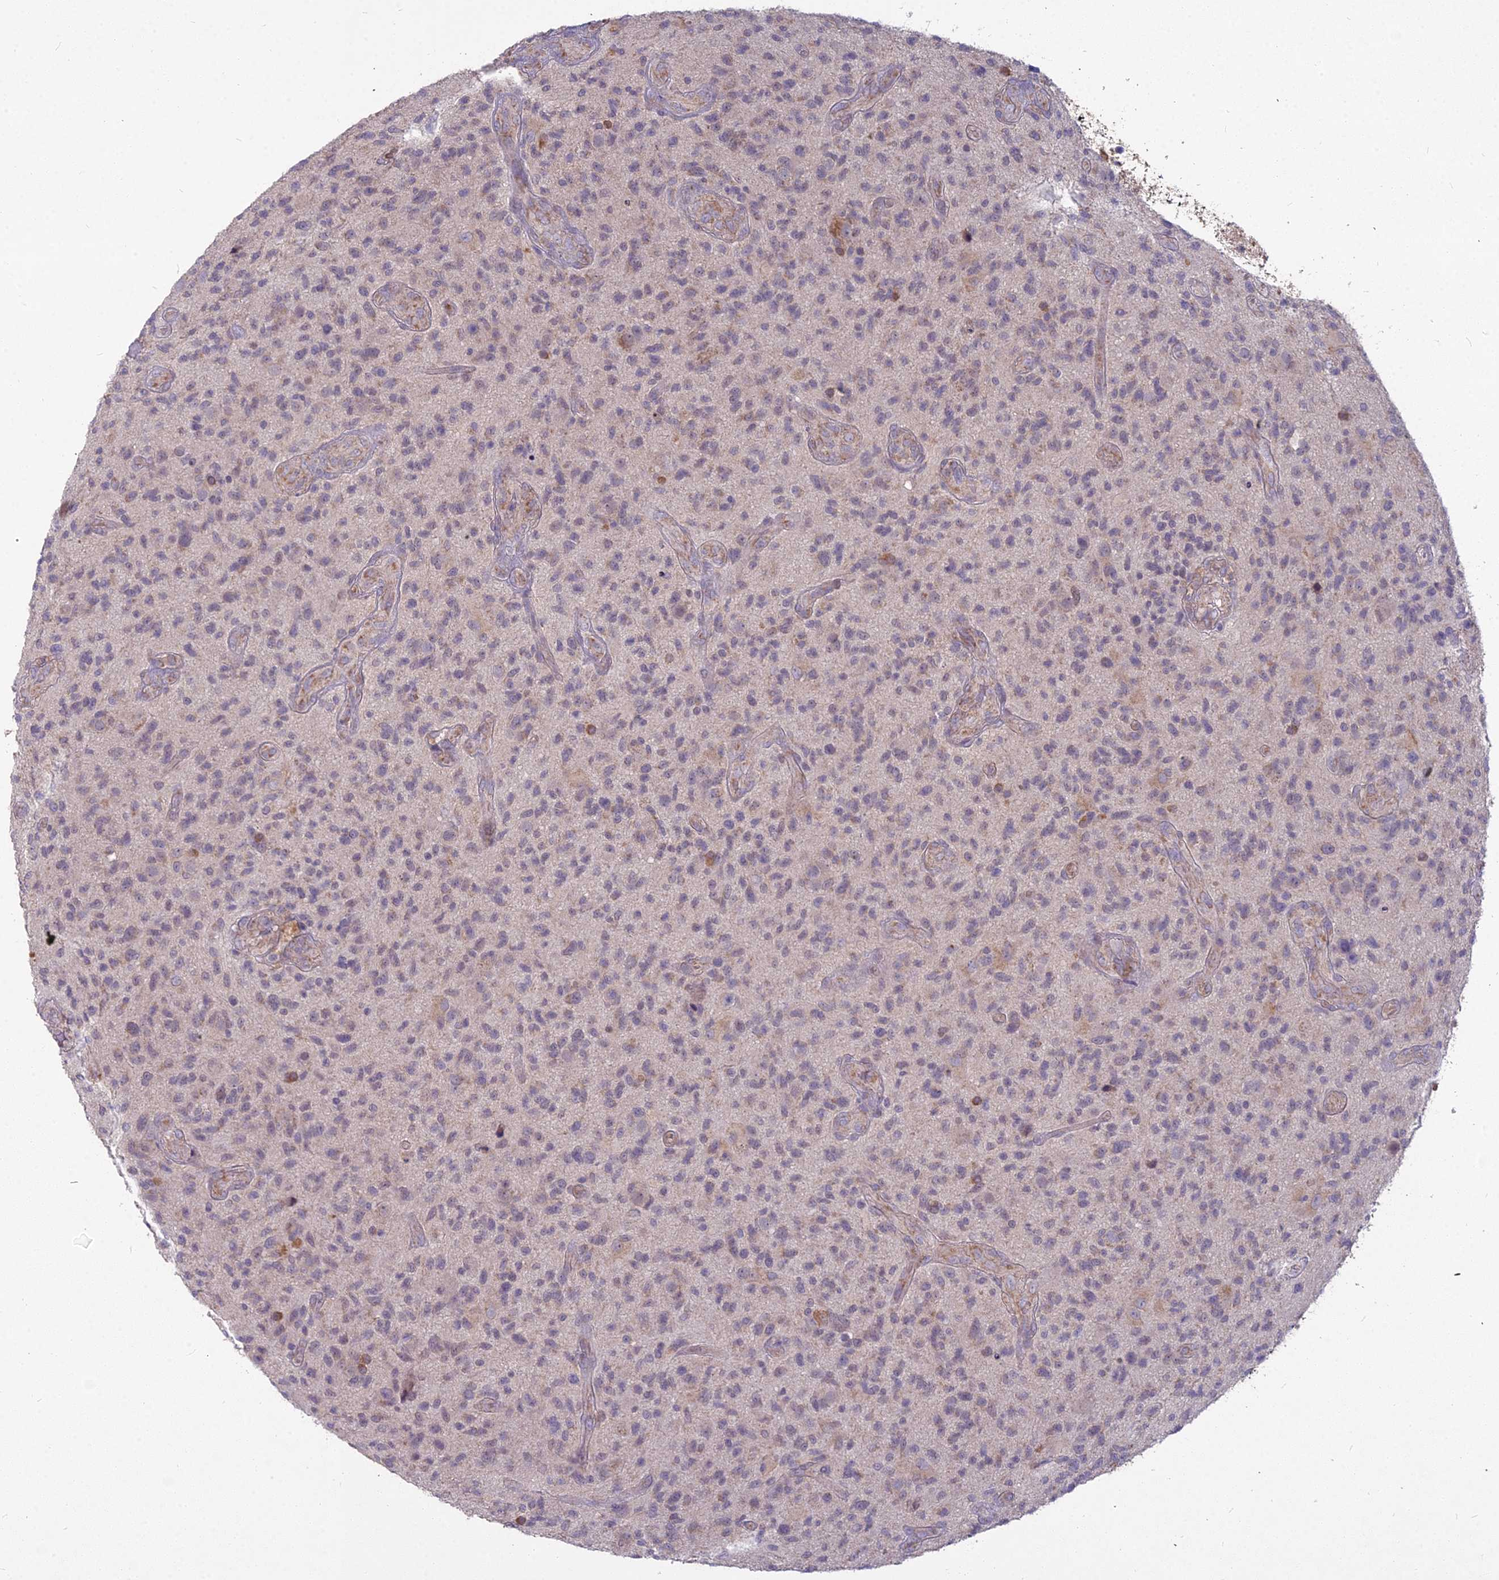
{"staining": {"intensity": "weak", "quantity": "<25%", "location": "cytoplasmic/membranous"}, "tissue": "glioma", "cell_type": "Tumor cells", "image_type": "cancer", "snomed": [{"axis": "morphology", "description": "Glioma, malignant, High grade"}, {"axis": "topography", "description": "Brain"}], "caption": "Tumor cells show no significant protein staining in glioma.", "gene": "MICU2", "patient": {"sex": "male", "age": 47}}